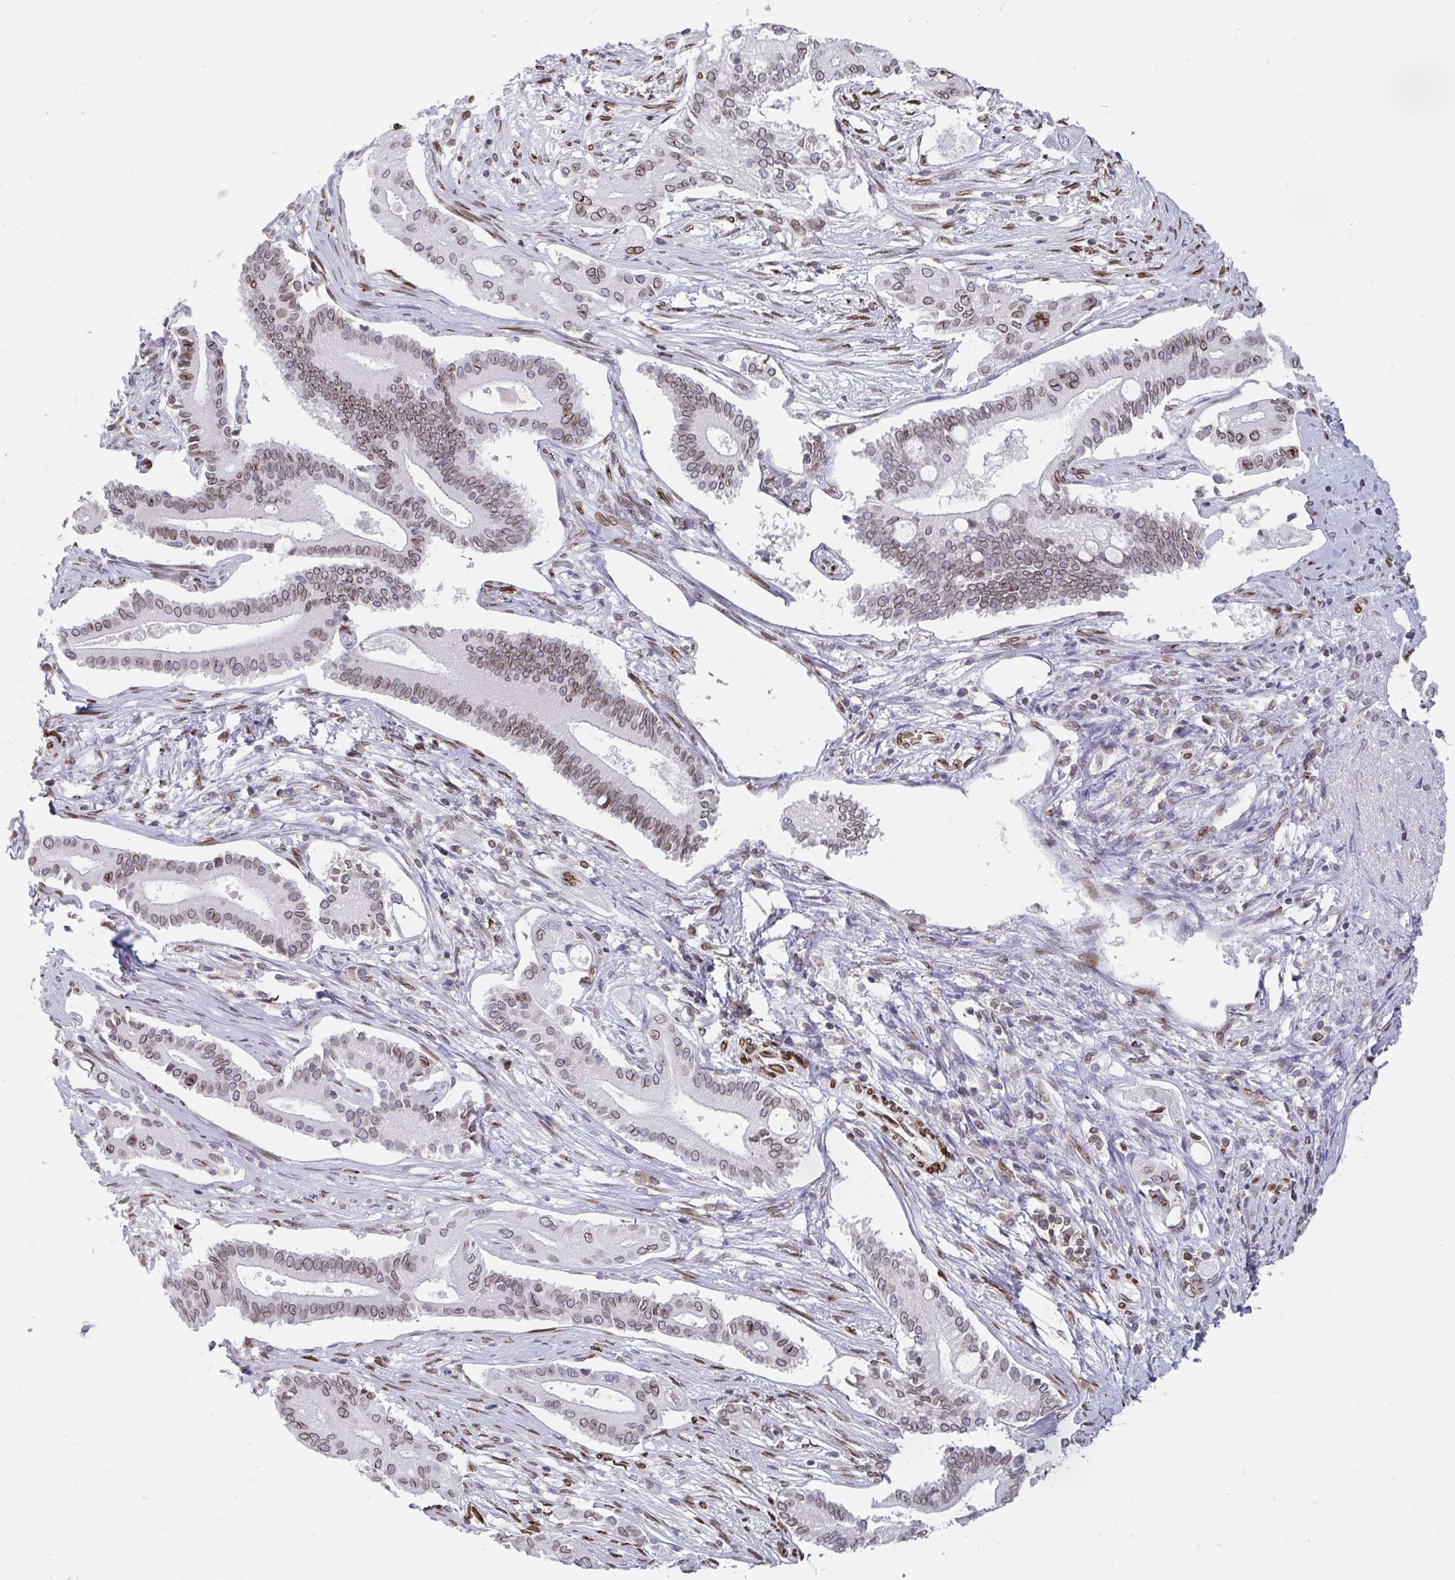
{"staining": {"intensity": "weak", "quantity": ">75%", "location": "cytoplasmic/membranous,nuclear"}, "tissue": "pancreatic cancer", "cell_type": "Tumor cells", "image_type": "cancer", "snomed": [{"axis": "morphology", "description": "Adenocarcinoma, NOS"}, {"axis": "topography", "description": "Pancreas"}], "caption": "Immunohistochemical staining of human adenocarcinoma (pancreatic) displays weak cytoplasmic/membranous and nuclear protein staining in about >75% of tumor cells. Immunohistochemistry stains the protein in brown and the nuclei are stained blue.", "gene": "EMD", "patient": {"sex": "female", "age": 68}}